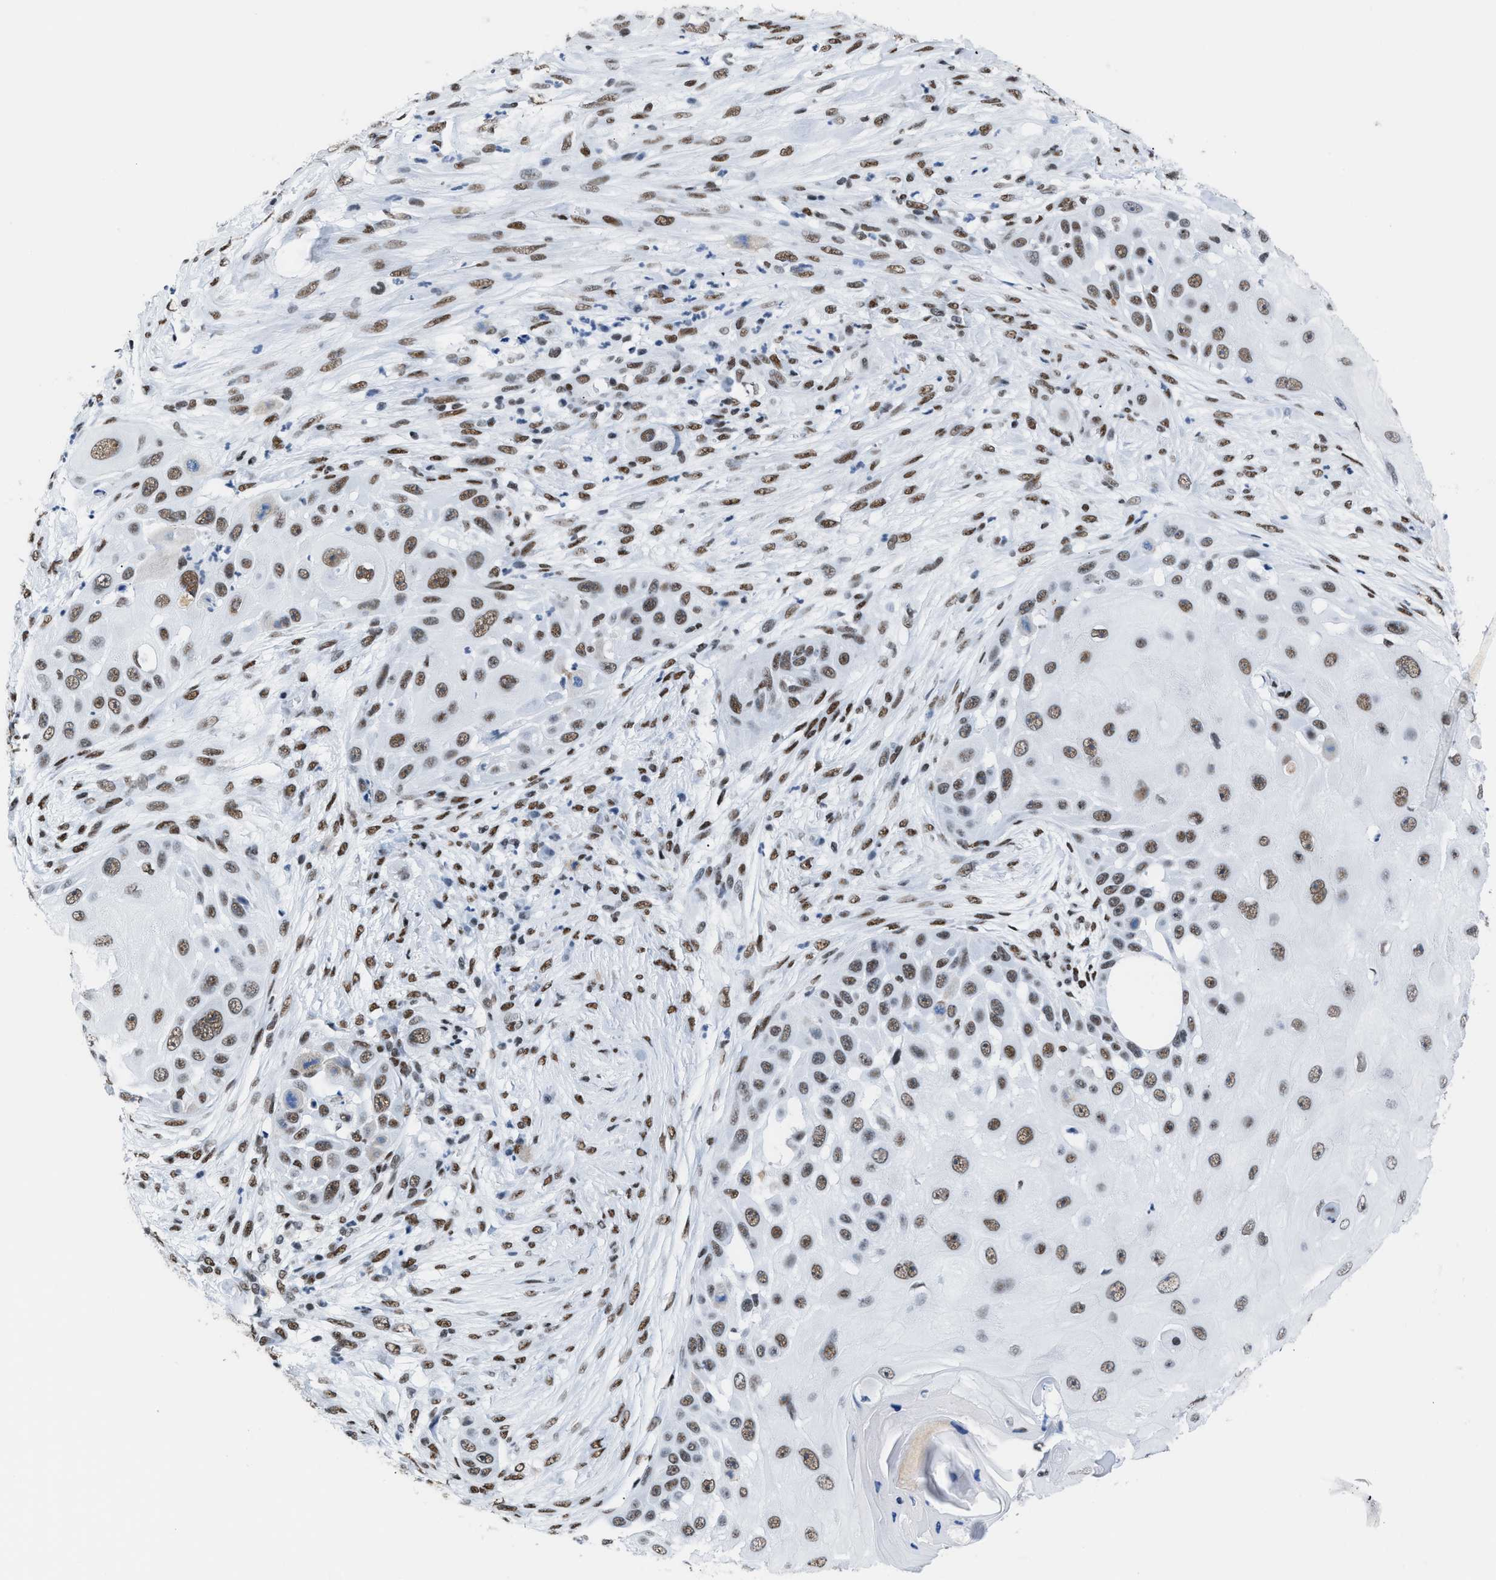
{"staining": {"intensity": "moderate", "quantity": ">75%", "location": "nuclear"}, "tissue": "skin cancer", "cell_type": "Tumor cells", "image_type": "cancer", "snomed": [{"axis": "morphology", "description": "Squamous cell carcinoma, NOS"}, {"axis": "topography", "description": "Skin"}], "caption": "Immunohistochemical staining of skin squamous cell carcinoma demonstrates medium levels of moderate nuclear protein positivity in approximately >75% of tumor cells.", "gene": "CCAR2", "patient": {"sex": "female", "age": 44}}